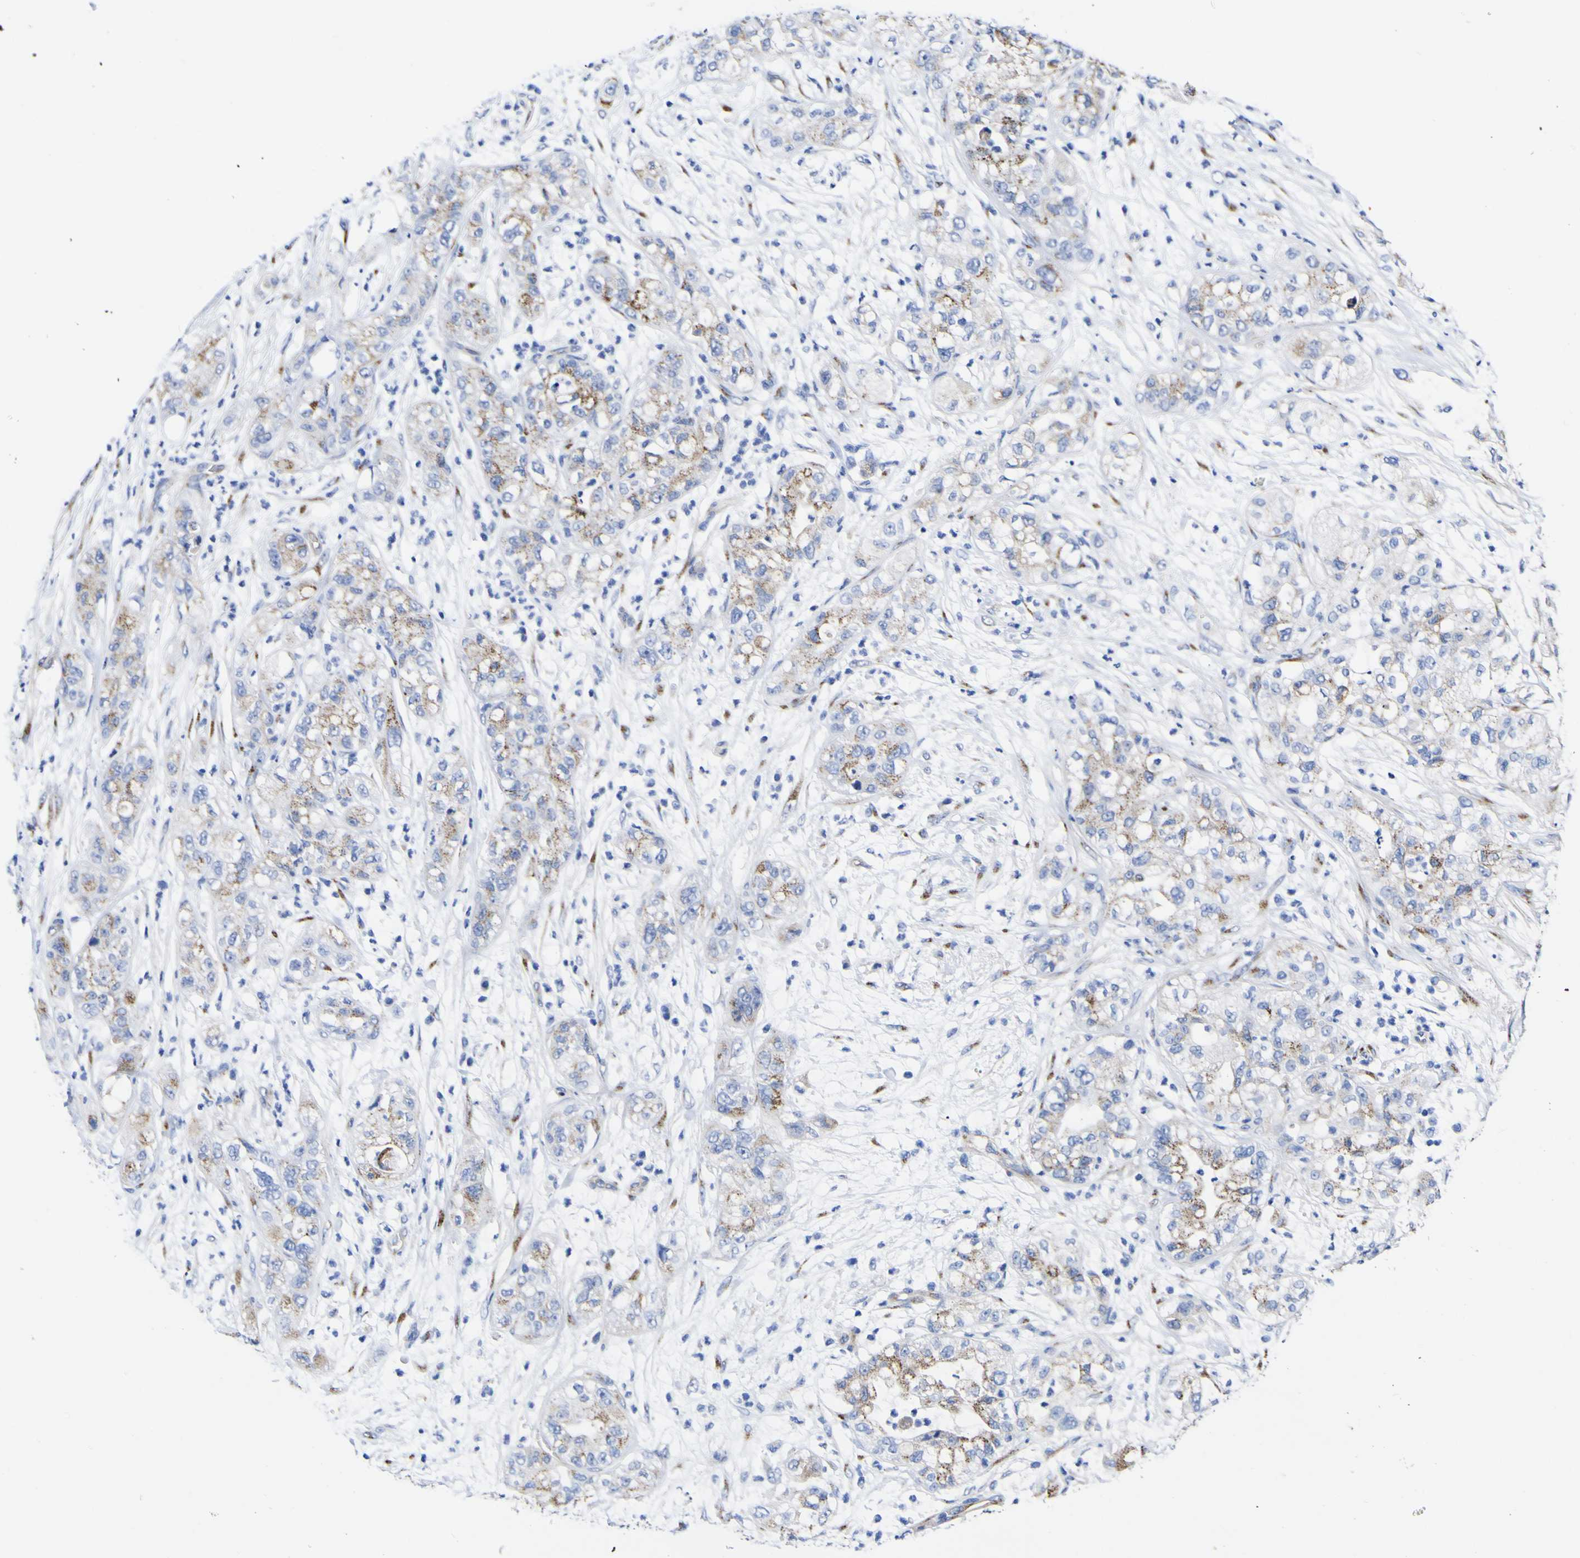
{"staining": {"intensity": "weak", "quantity": "25%-75%", "location": "cytoplasmic/membranous"}, "tissue": "pancreatic cancer", "cell_type": "Tumor cells", "image_type": "cancer", "snomed": [{"axis": "morphology", "description": "Adenocarcinoma, NOS"}, {"axis": "topography", "description": "Pancreas"}], "caption": "Brown immunohistochemical staining in human pancreatic cancer (adenocarcinoma) shows weak cytoplasmic/membranous staining in approximately 25%-75% of tumor cells.", "gene": "GOLM1", "patient": {"sex": "female", "age": 78}}